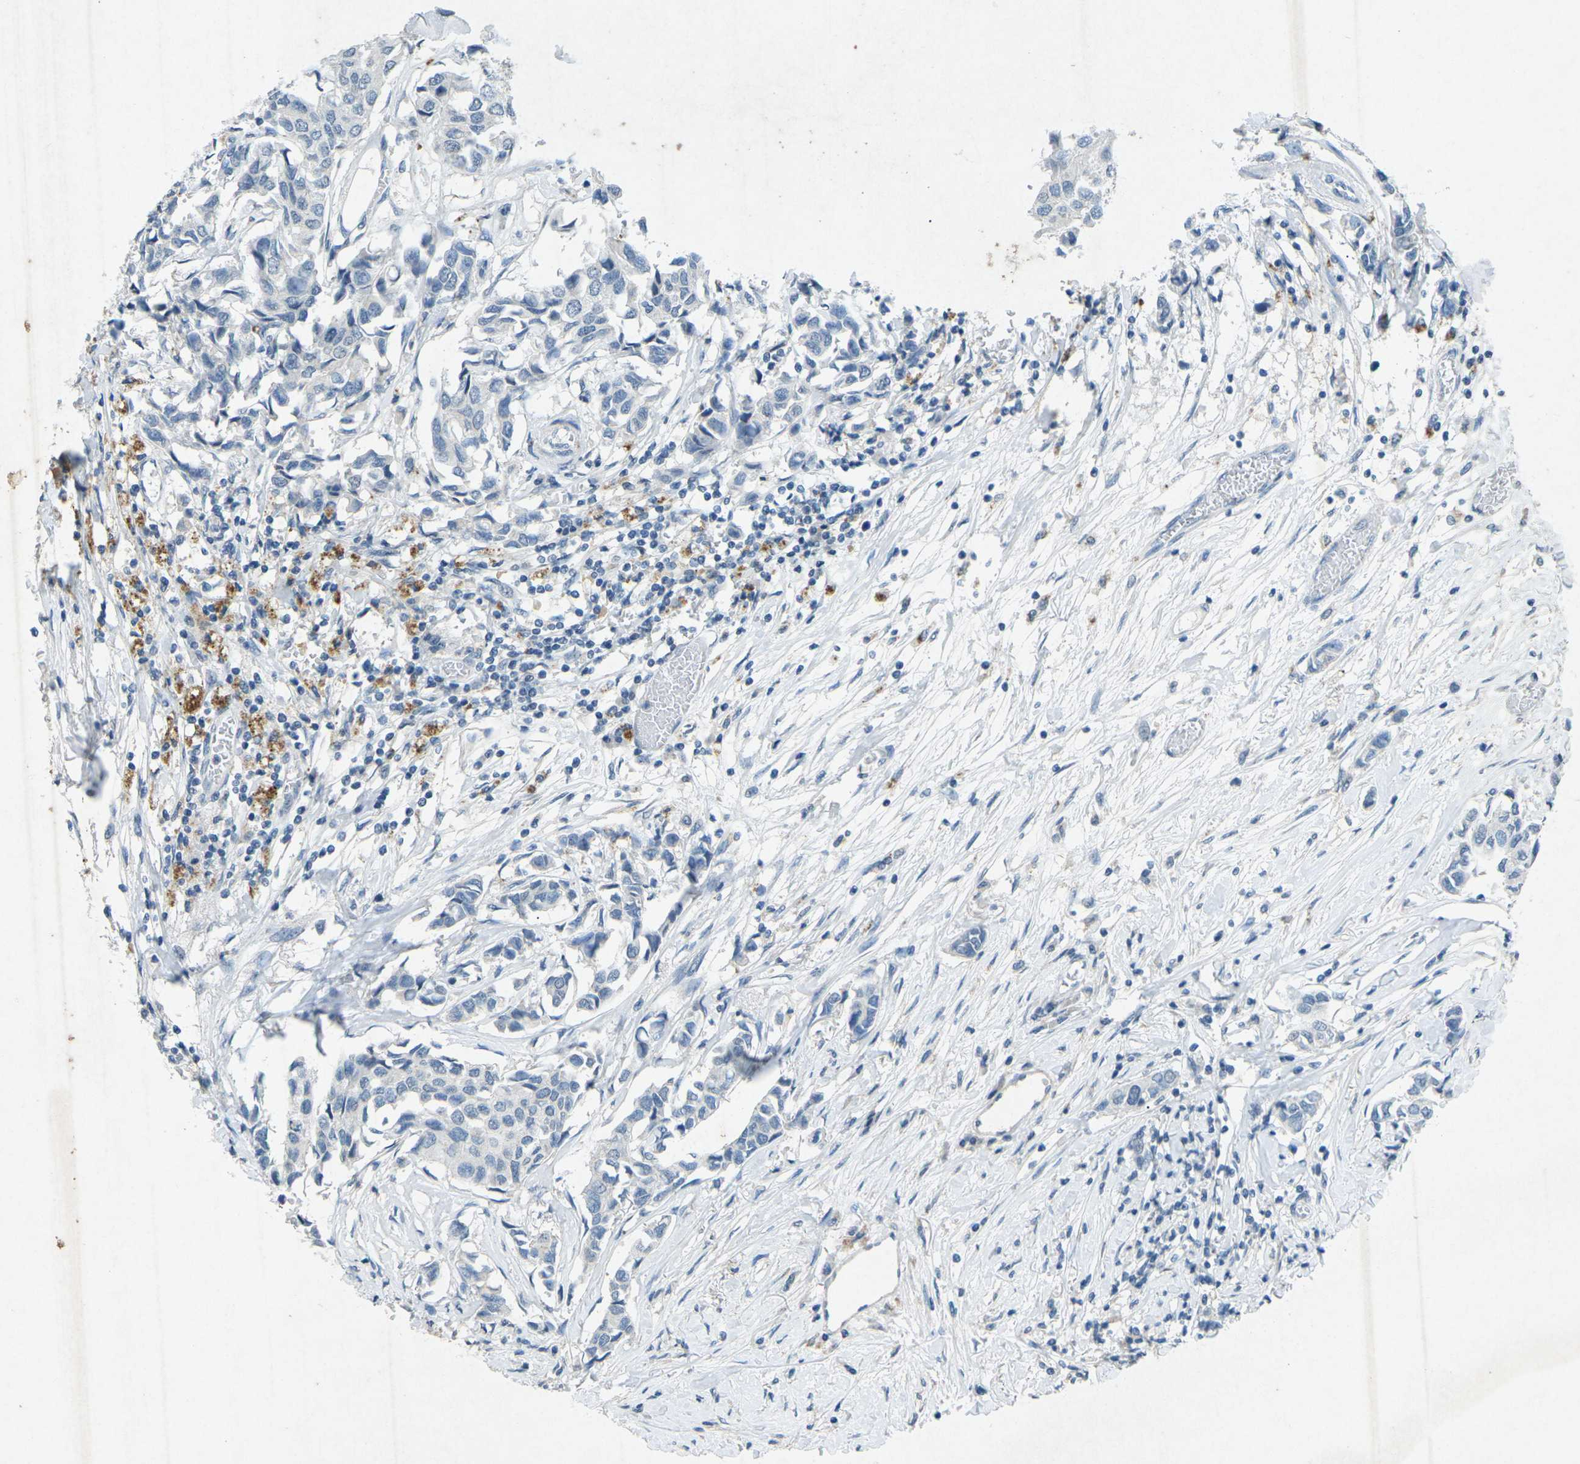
{"staining": {"intensity": "negative", "quantity": "none", "location": "none"}, "tissue": "breast cancer", "cell_type": "Tumor cells", "image_type": "cancer", "snomed": [{"axis": "morphology", "description": "Duct carcinoma"}, {"axis": "topography", "description": "Breast"}], "caption": "There is no significant expression in tumor cells of breast cancer (intraductal carcinoma).", "gene": "A1BG", "patient": {"sex": "female", "age": 80}}